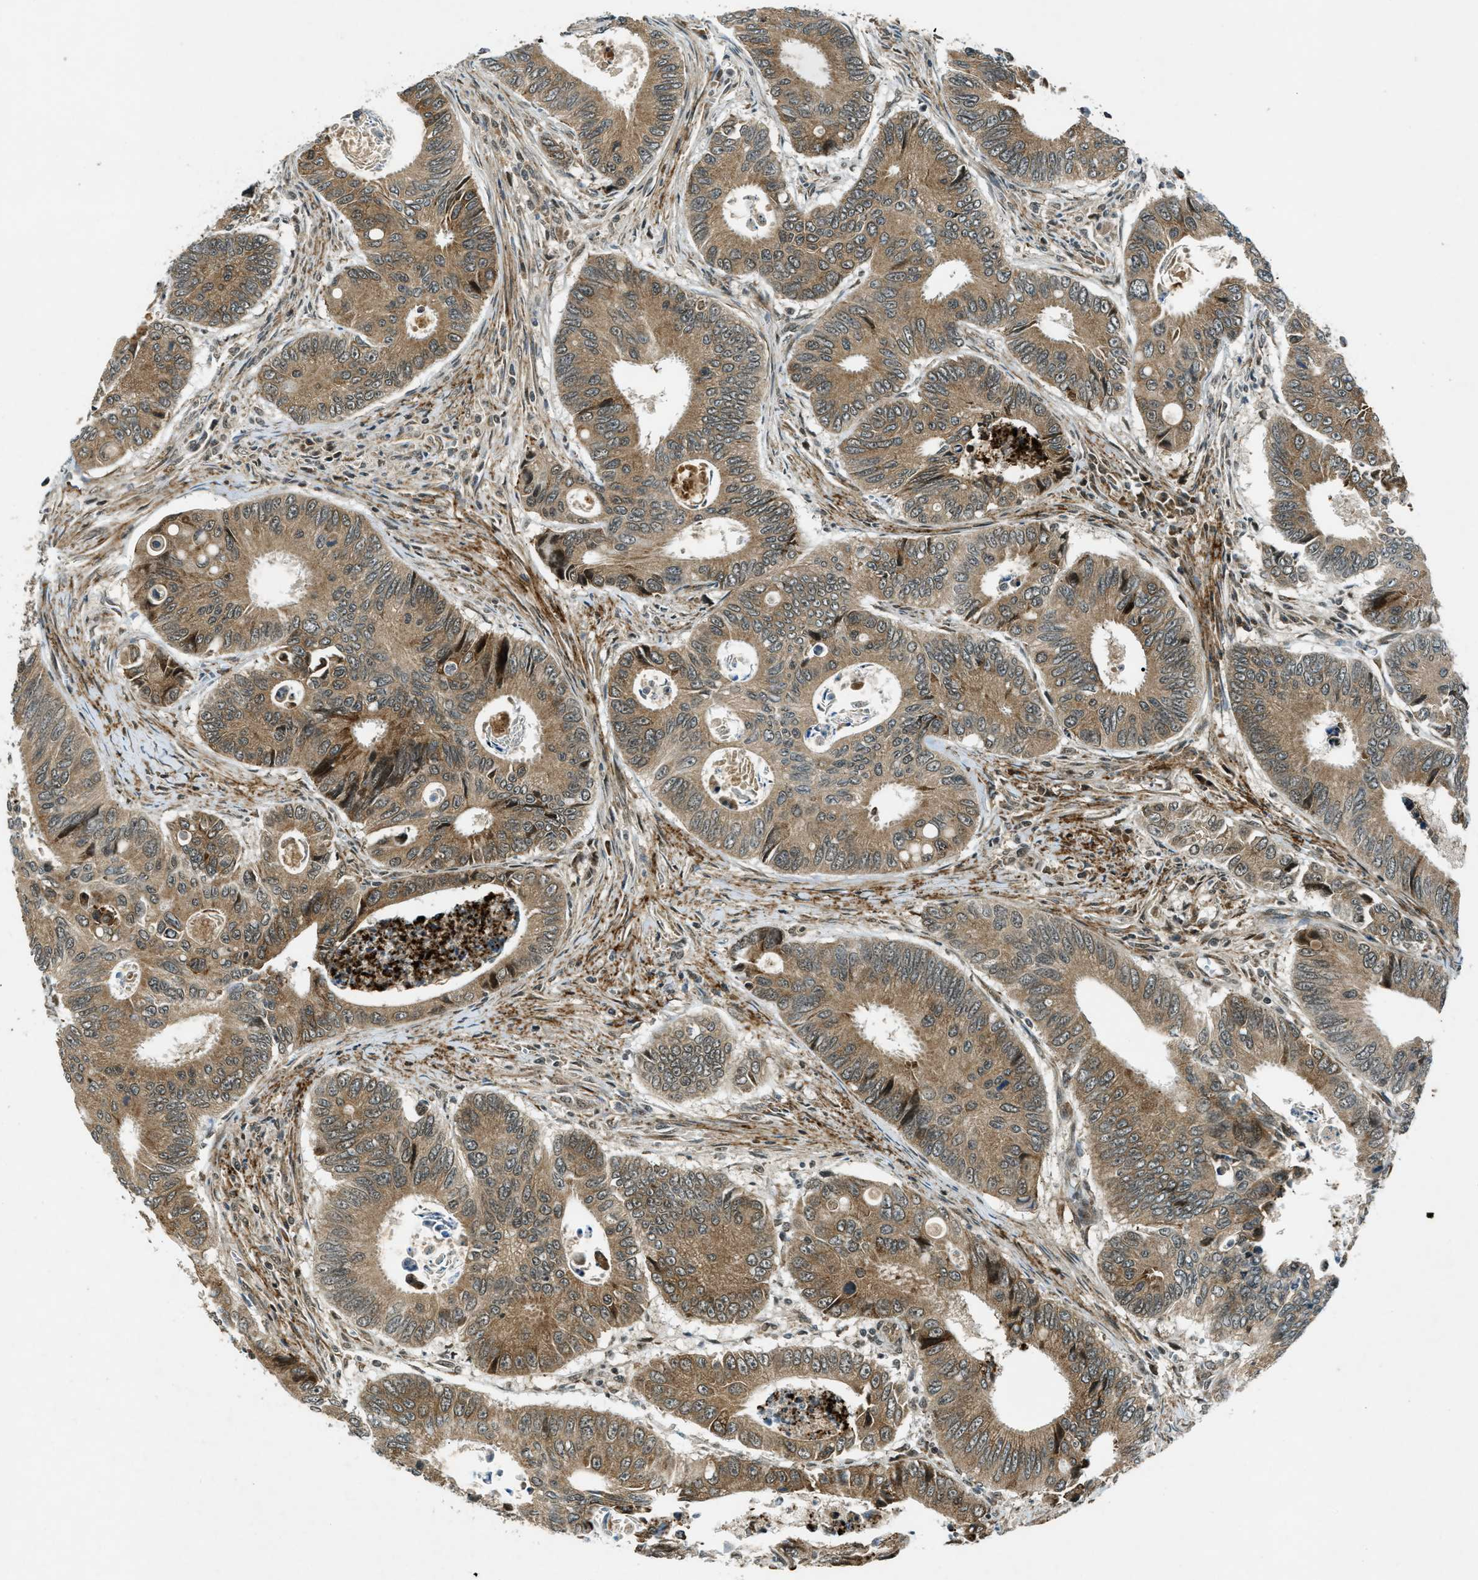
{"staining": {"intensity": "moderate", "quantity": ">75%", "location": "cytoplasmic/membranous"}, "tissue": "colorectal cancer", "cell_type": "Tumor cells", "image_type": "cancer", "snomed": [{"axis": "morphology", "description": "Inflammation, NOS"}, {"axis": "morphology", "description": "Adenocarcinoma, NOS"}, {"axis": "topography", "description": "Colon"}], "caption": "High-power microscopy captured an immunohistochemistry (IHC) histopathology image of colorectal cancer, revealing moderate cytoplasmic/membranous staining in approximately >75% of tumor cells.", "gene": "EIF2AK3", "patient": {"sex": "male", "age": 72}}